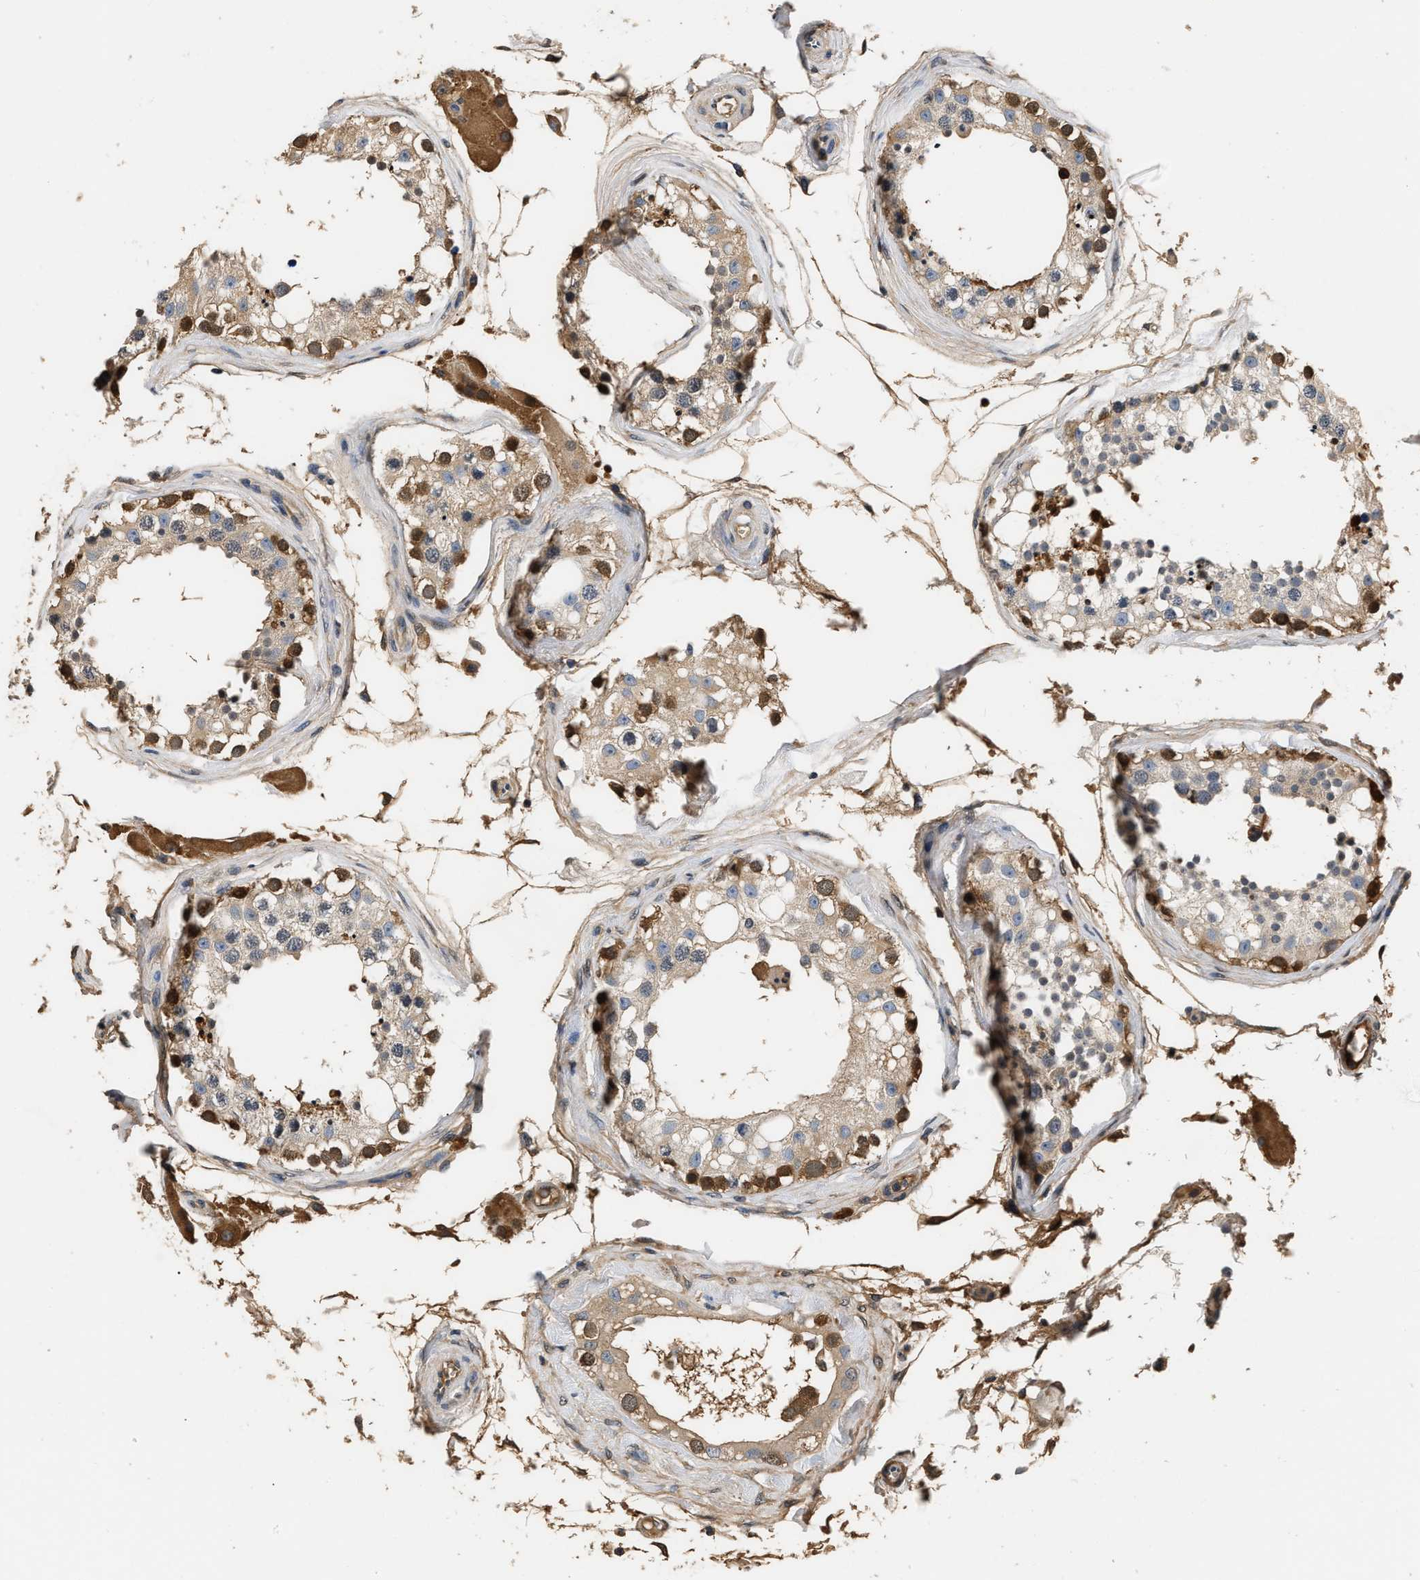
{"staining": {"intensity": "moderate", "quantity": "<25%", "location": "cytoplasmic/membranous"}, "tissue": "testis", "cell_type": "Cells in seminiferous ducts", "image_type": "normal", "snomed": [{"axis": "morphology", "description": "Normal tissue, NOS"}, {"axis": "morphology", "description": "Adenocarcinoma, metastatic, NOS"}, {"axis": "topography", "description": "Testis"}], "caption": "IHC (DAB (3,3'-diaminobenzidine)) staining of unremarkable human testis reveals moderate cytoplasmic/membranous protein expression in about <25% of cells in seminiferous ducts.", "gene": "GPI", "patient": {"sex": "male", "age": 26}}